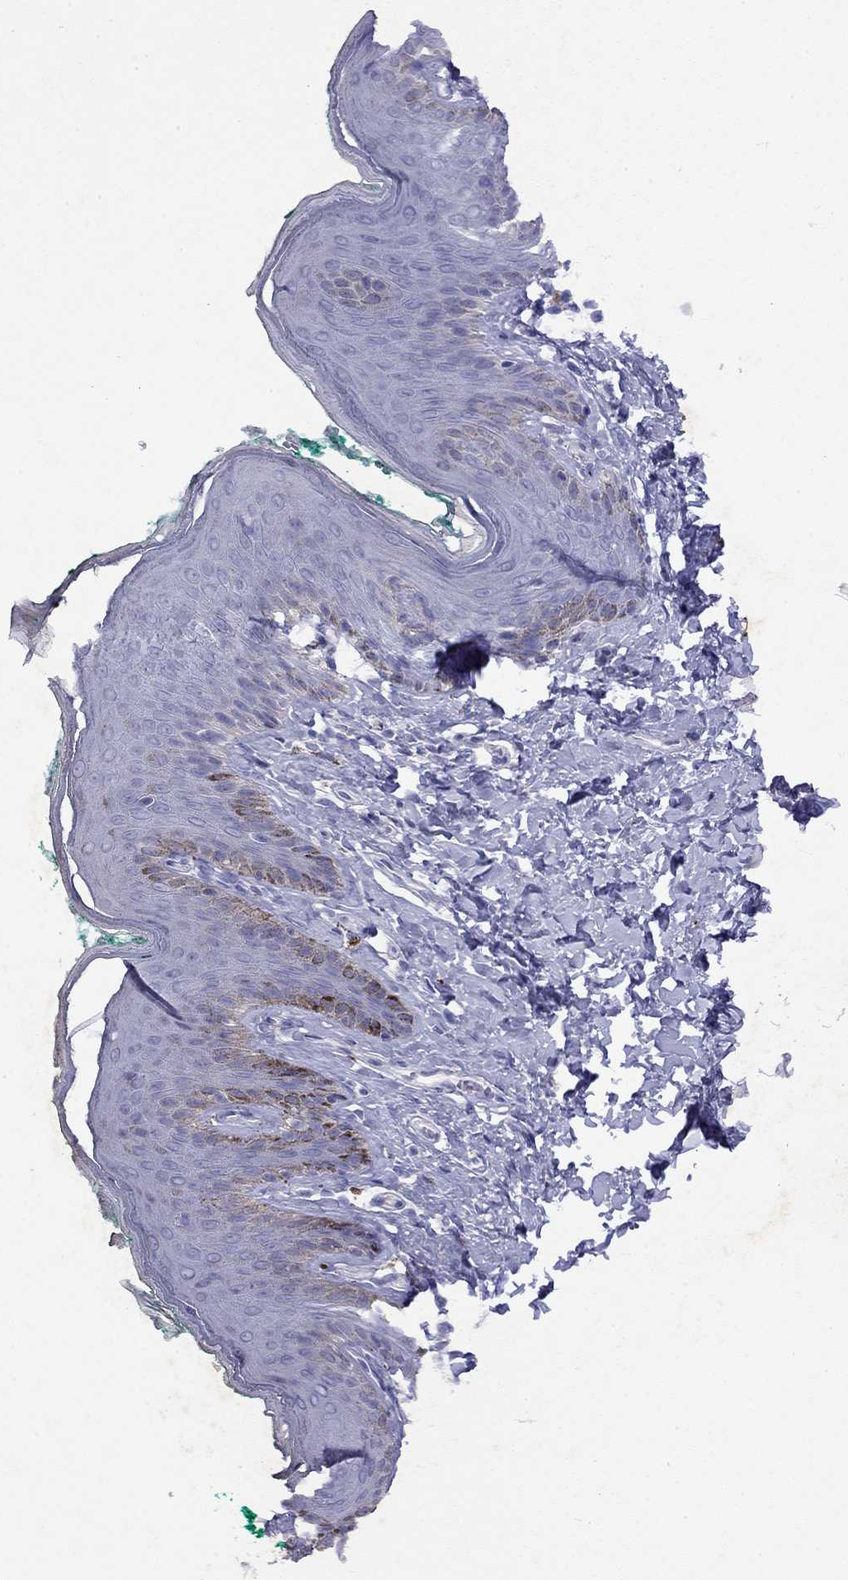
{"staining": {"intensity": "negative", "quantity": "none", "location": "none"}, "tissue": "skin", "cell_type": "Epidermal cells", "image_type": "normal", "snomed": [{"axis": "morphology", "description": "Normal tissue, NOS"}, {"axis": "topography", "description": "Vulva"}], "caption": "This is a histopathology image of IHC staining of unremarkable skin, which shows no expression in epidermal cells.", "gene": "GNAT3", "patient": {"sex": "female", "age": 66}}